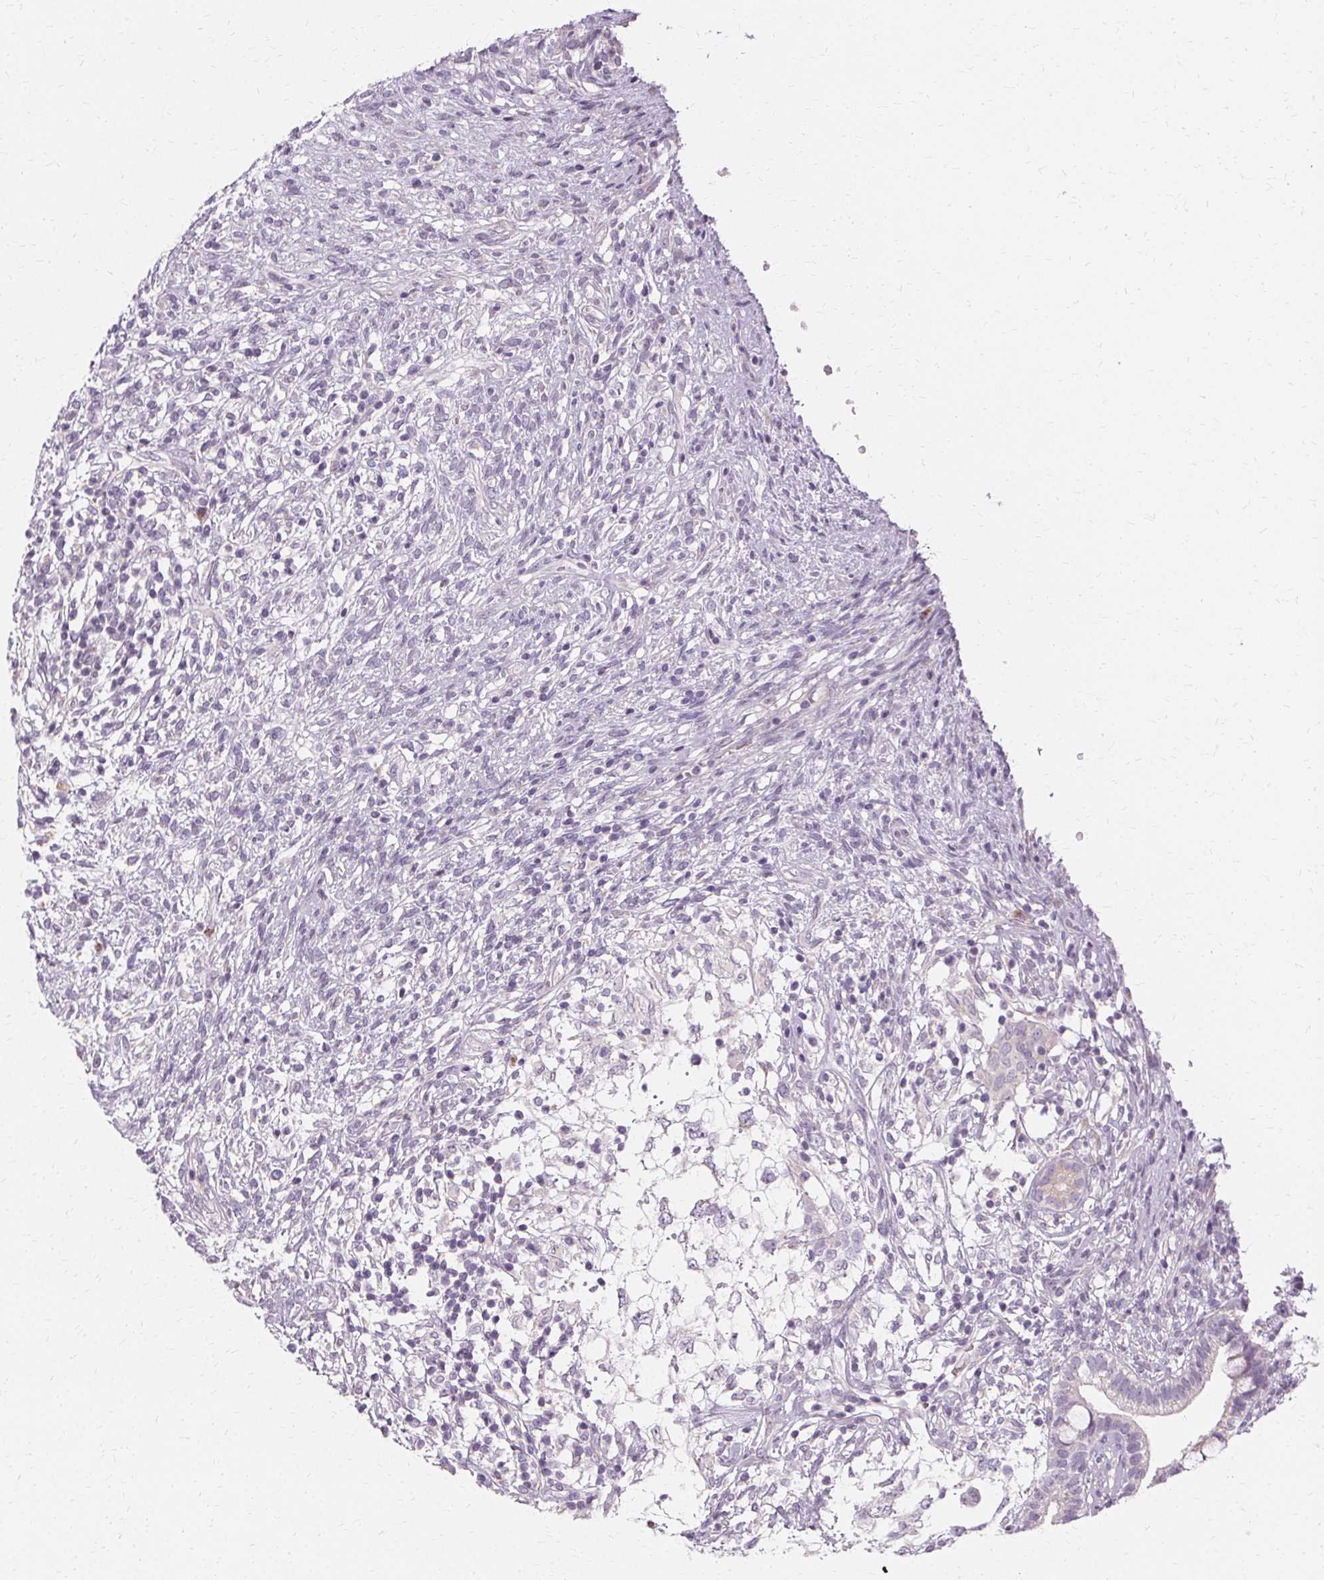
{"staining": {"intensity": "negative", "quantity": "none", "location": "none"}, "tissue": "testis cancer", "cell_type": "Tumor cells", "image_type": "cancer", "snomed": [{"axis": "morphology", "description": "Seminoma, NOS"}, {"axis": "morphology", "description": "Carcinoma, Embryonal, NOS"}, {"axis": "topography", "description": "Testis"}], "caption": "This is a photomicrograph of immunohistochemistry (IHC) staining of testis cancer, which shows no positivity in tumor cells.", "gene": "FCRL3", "patient": {"sex": "male", "age": 41}}